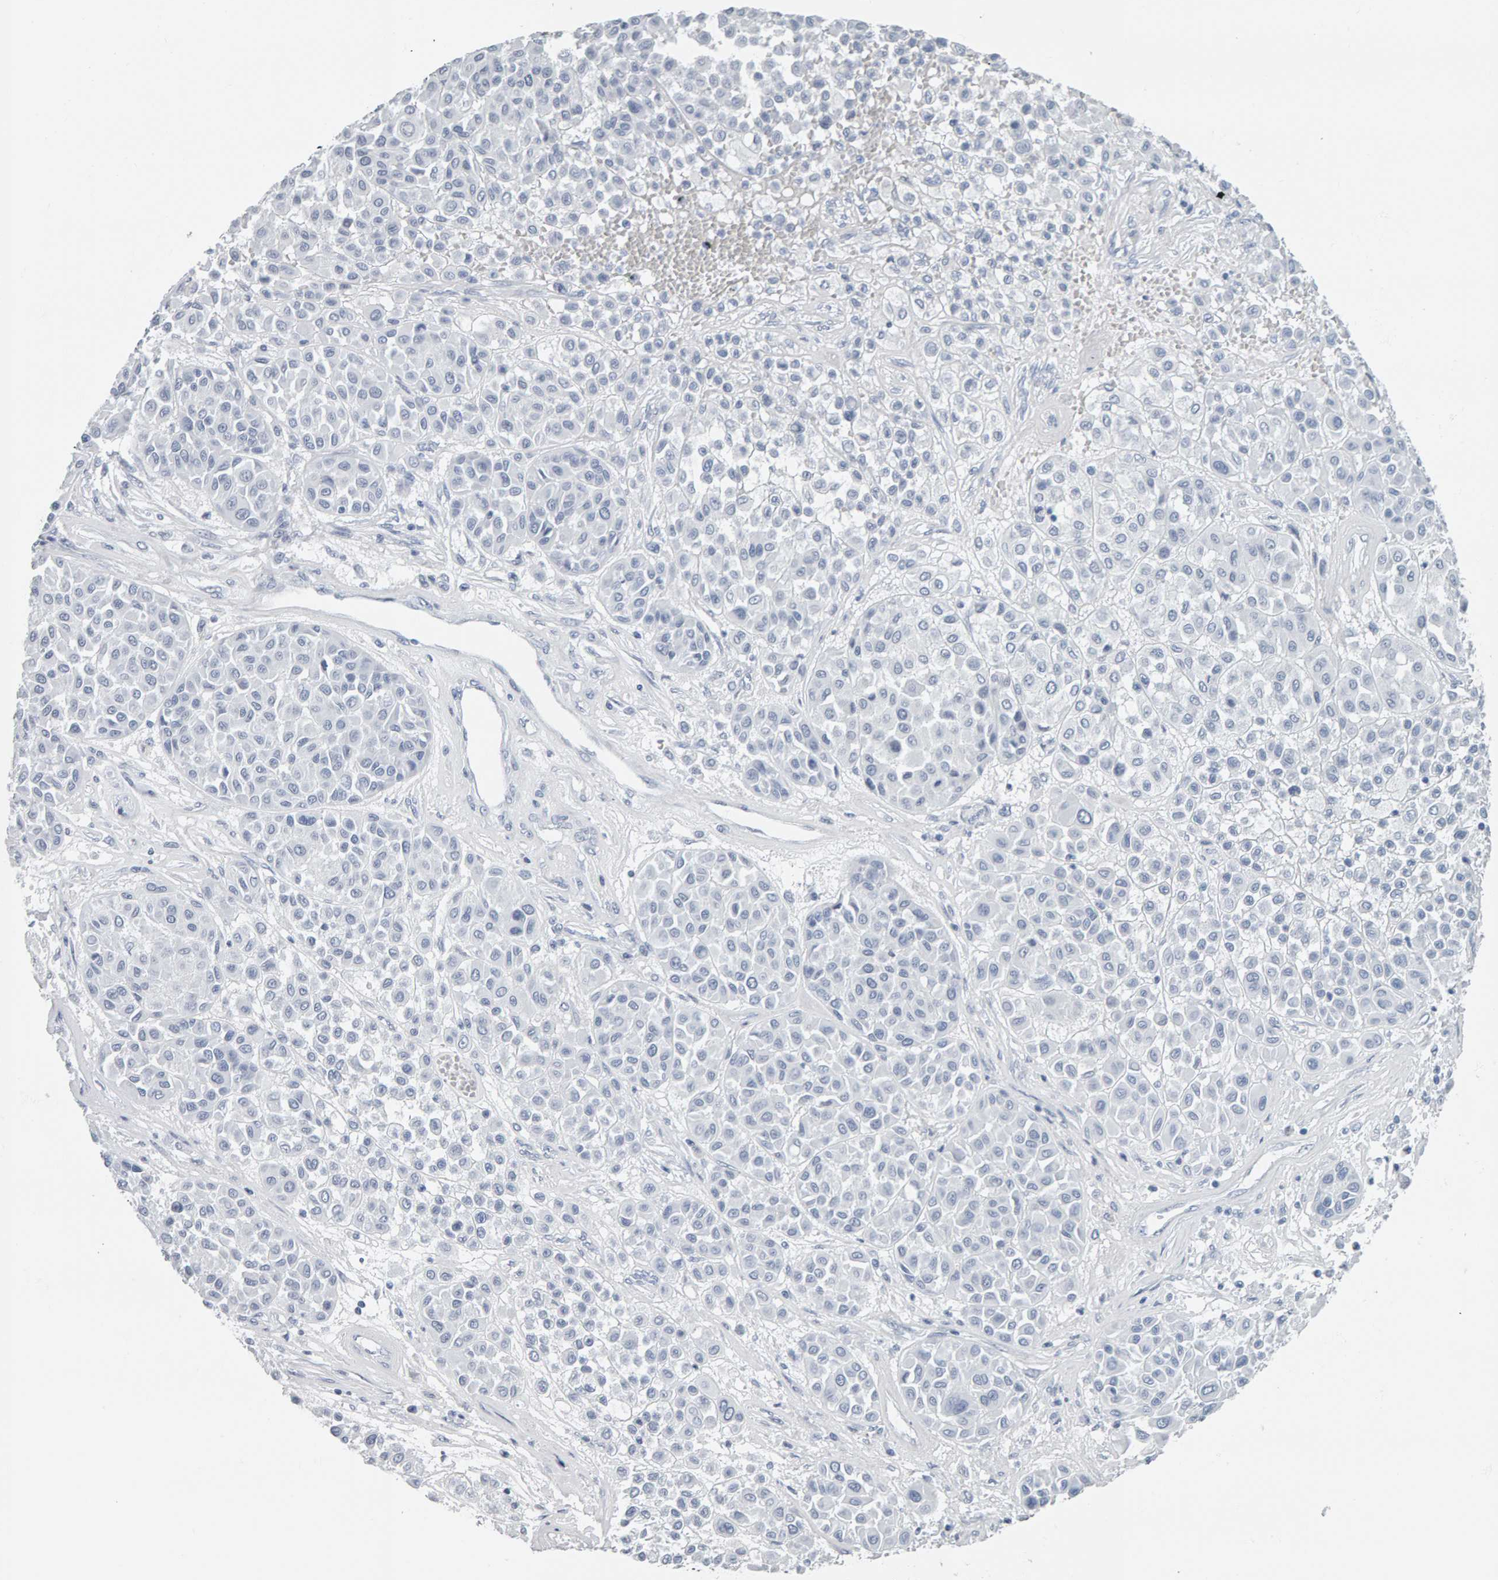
{"staining": {"intensity": "negative", "quantity": "none", "location": "none"}, "tissue": "melanoma", "cell_type": "Tumor cells", "image_type": "cancer", "snomed": [{"axis": "morphology", "description": "Malignant melanoma, Metastatic site"}, {"axis": "topography", "description": "Soft tissue"}], "caption": "IHC of human melanoma displays no staining in tumor cells.", "gene": "SPACA3", "patient": {"sex": "male", "age": 41}}